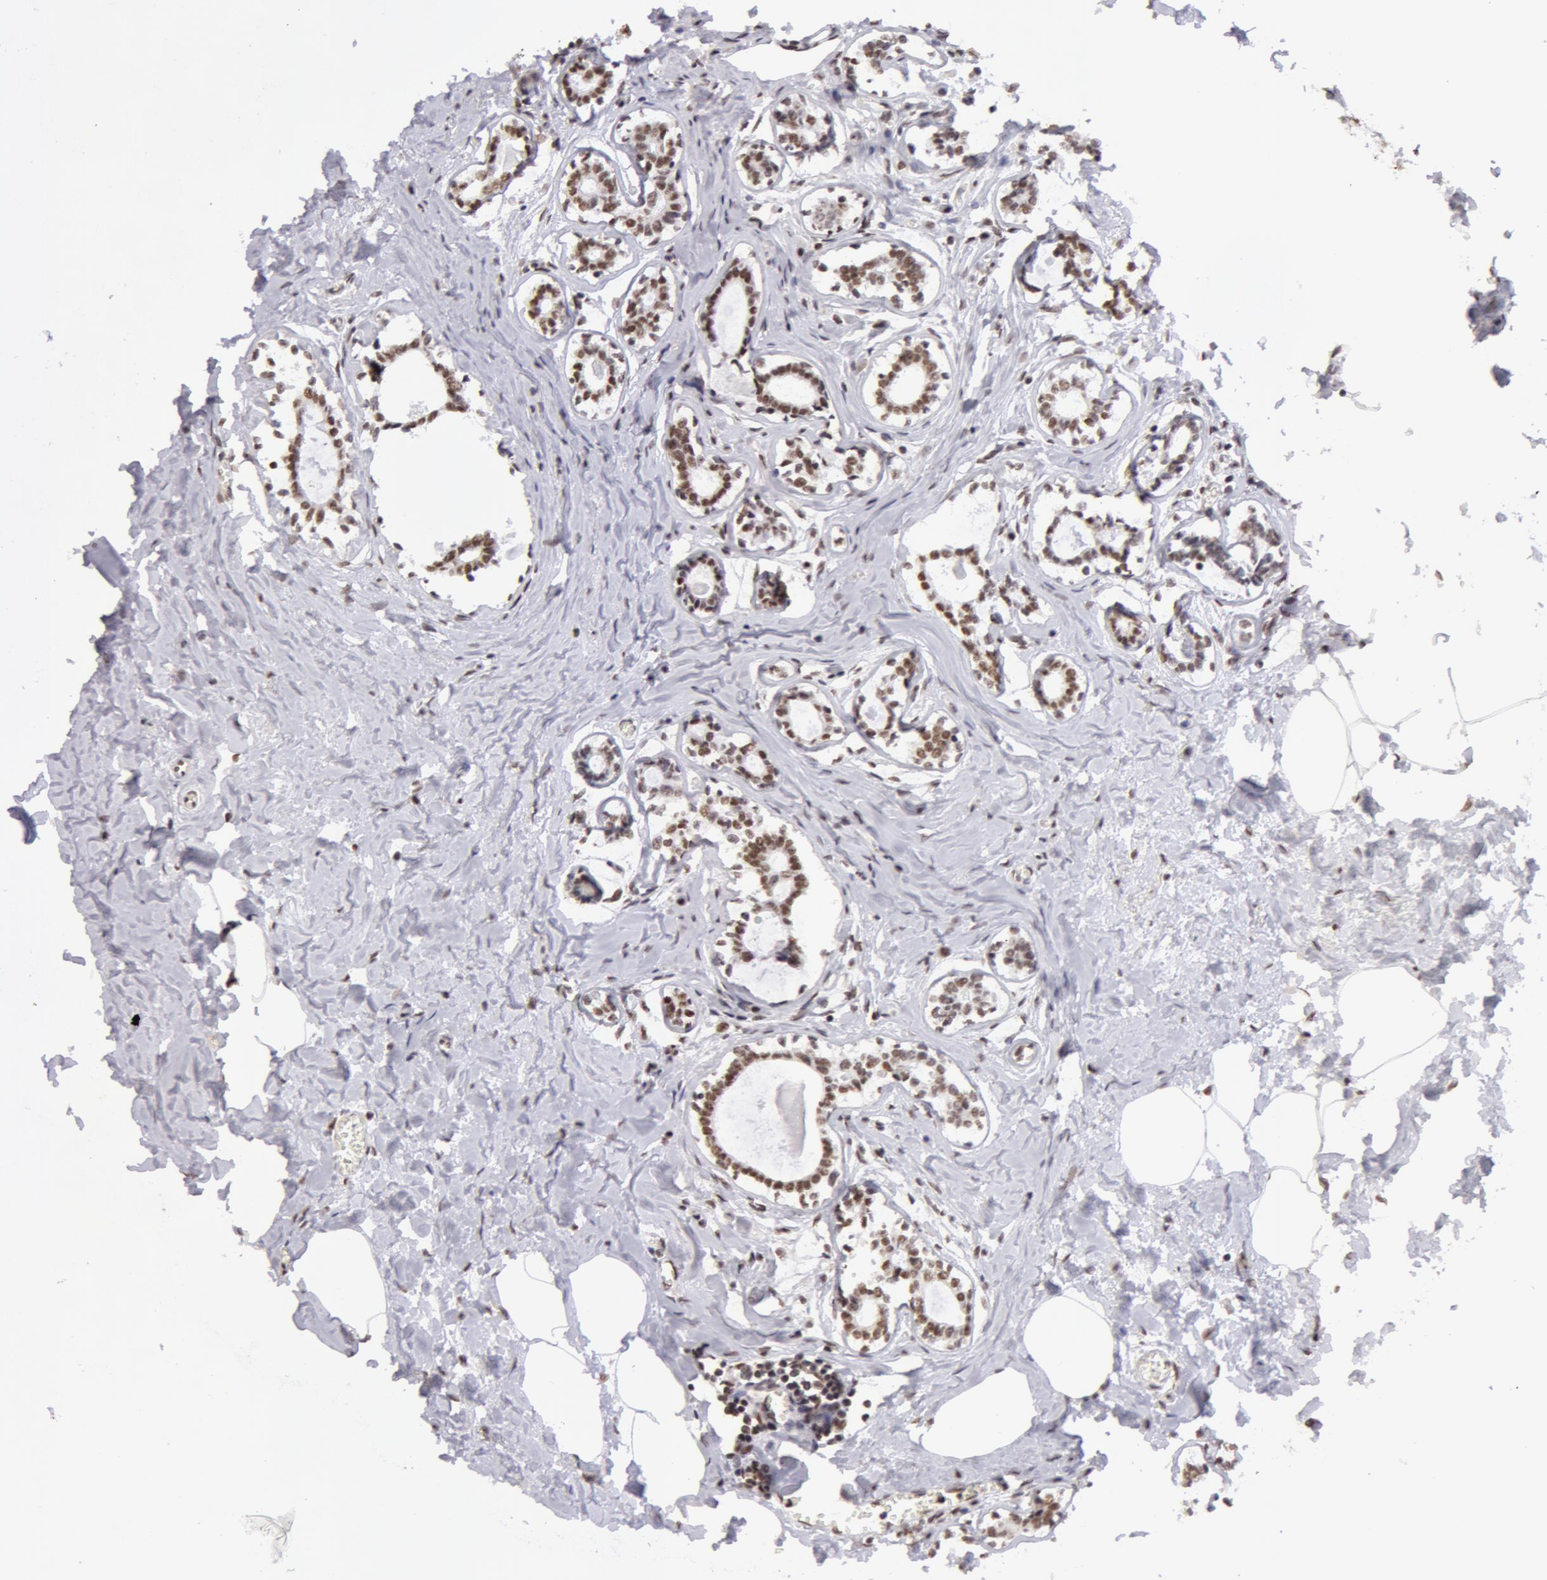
{"staining": {"intensity": "moderate", "quantity": "25%-75%", "location": "nuclear"}, "tissue": "breast cancer", "cell_type": "Tumor cells", "image_type": "cancer", "snomed": [{"axis": "morphology", "description": "Lobular carcinoma"}, {"axis": "topography", "description": "Breast"}], "caption": "An immunohistochemistry histopathology image of tumor tissue is shown. Protein staining in brown highlights moderate nuclear positivity in breast lobular carcinoma within tumor cells.", "gene": "VRTN", "patient": {"sex": "female", "age": 51}}